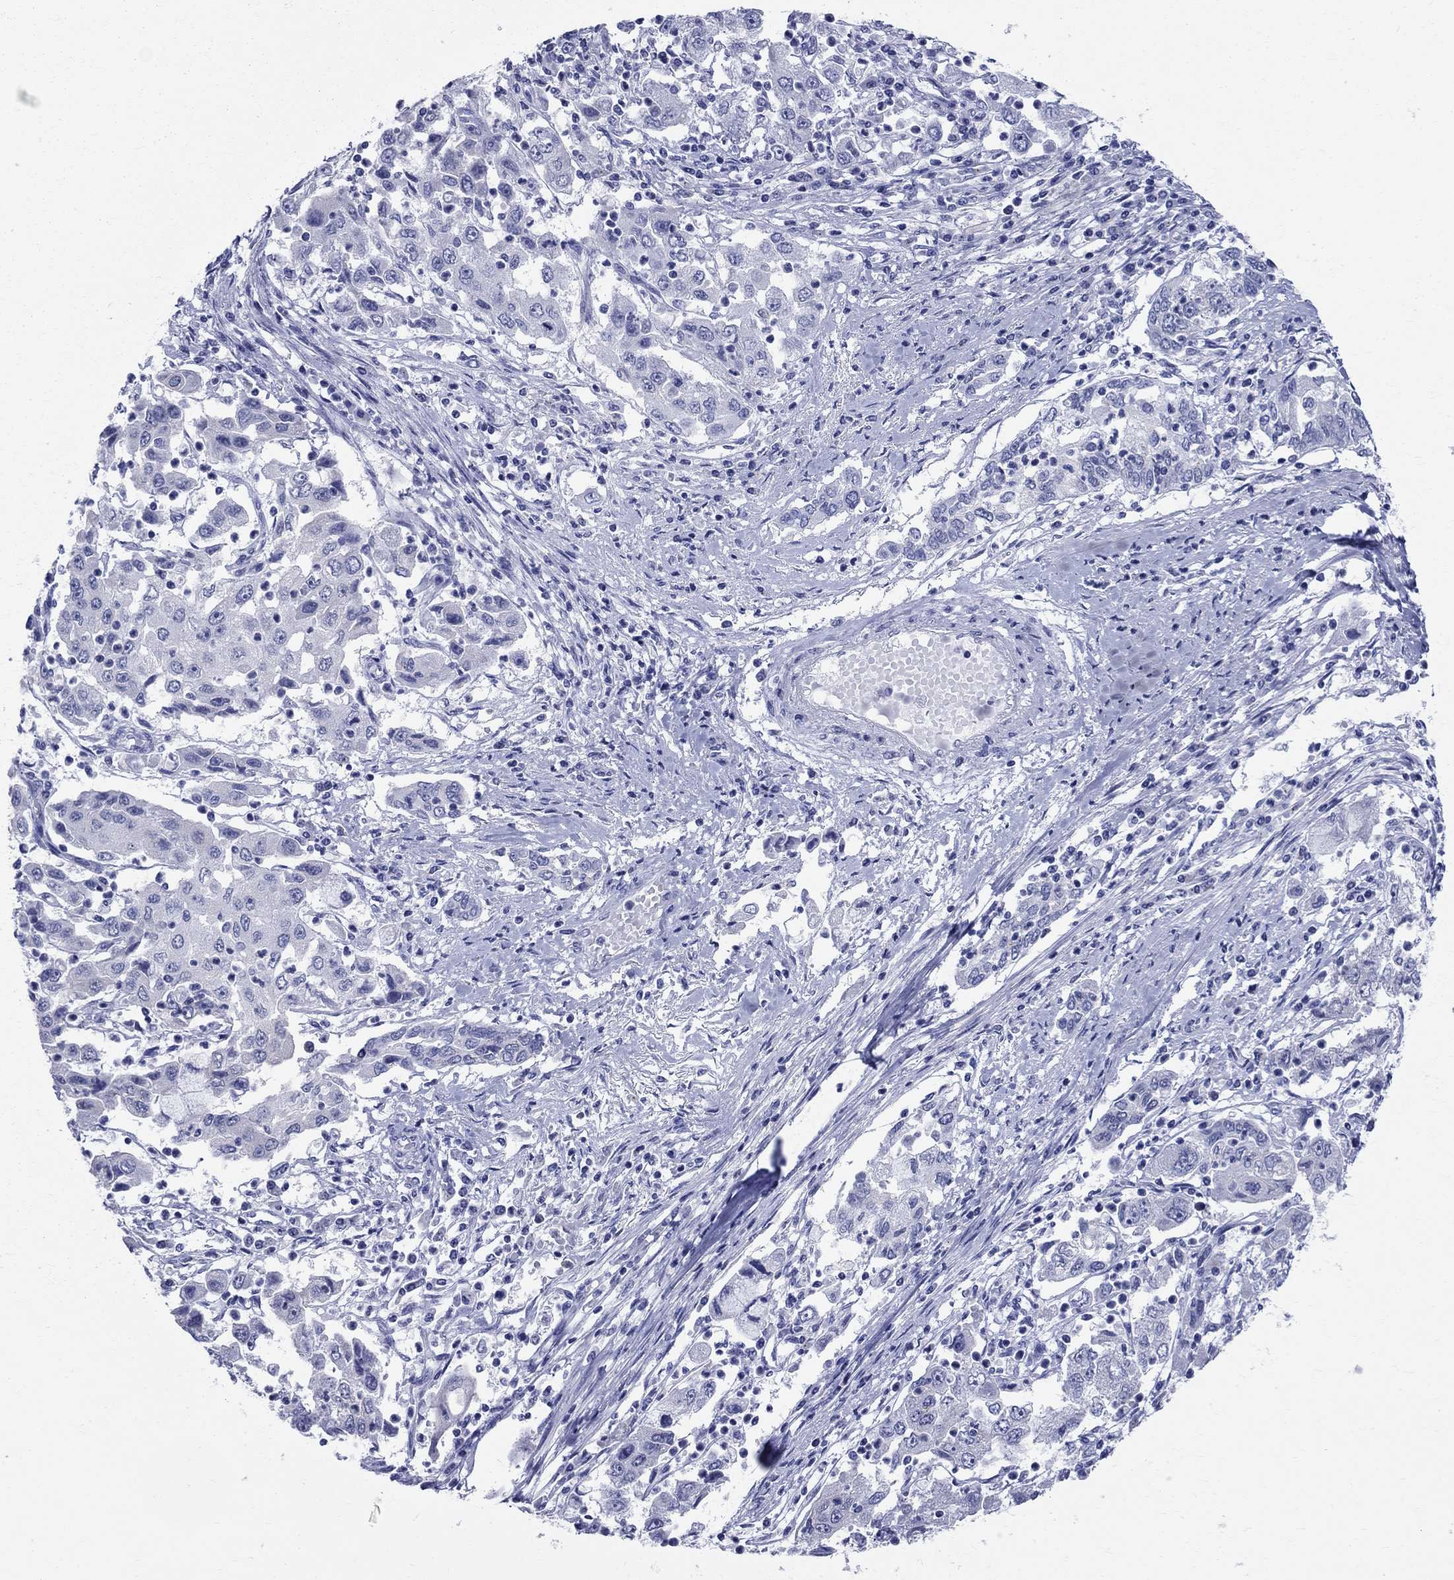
{"staining": {"intensity": "negative", "quantity": "none", "location": "none"}, "tissue": "cervical cancer", "cell_type": "Tumor cells", "image_type": "cancer", "snomed": [{"axis": "morphology", "description": "Squamous cell carcinoma, NOS"}, {"axis": "topography", "description": "Cervix"}], "caption": "Immunohistochemical staining of cervical cancer displays no significant expression in tumor cells.", "gene": "CEP43", "patient": {"sex": "female", "age": 36}}